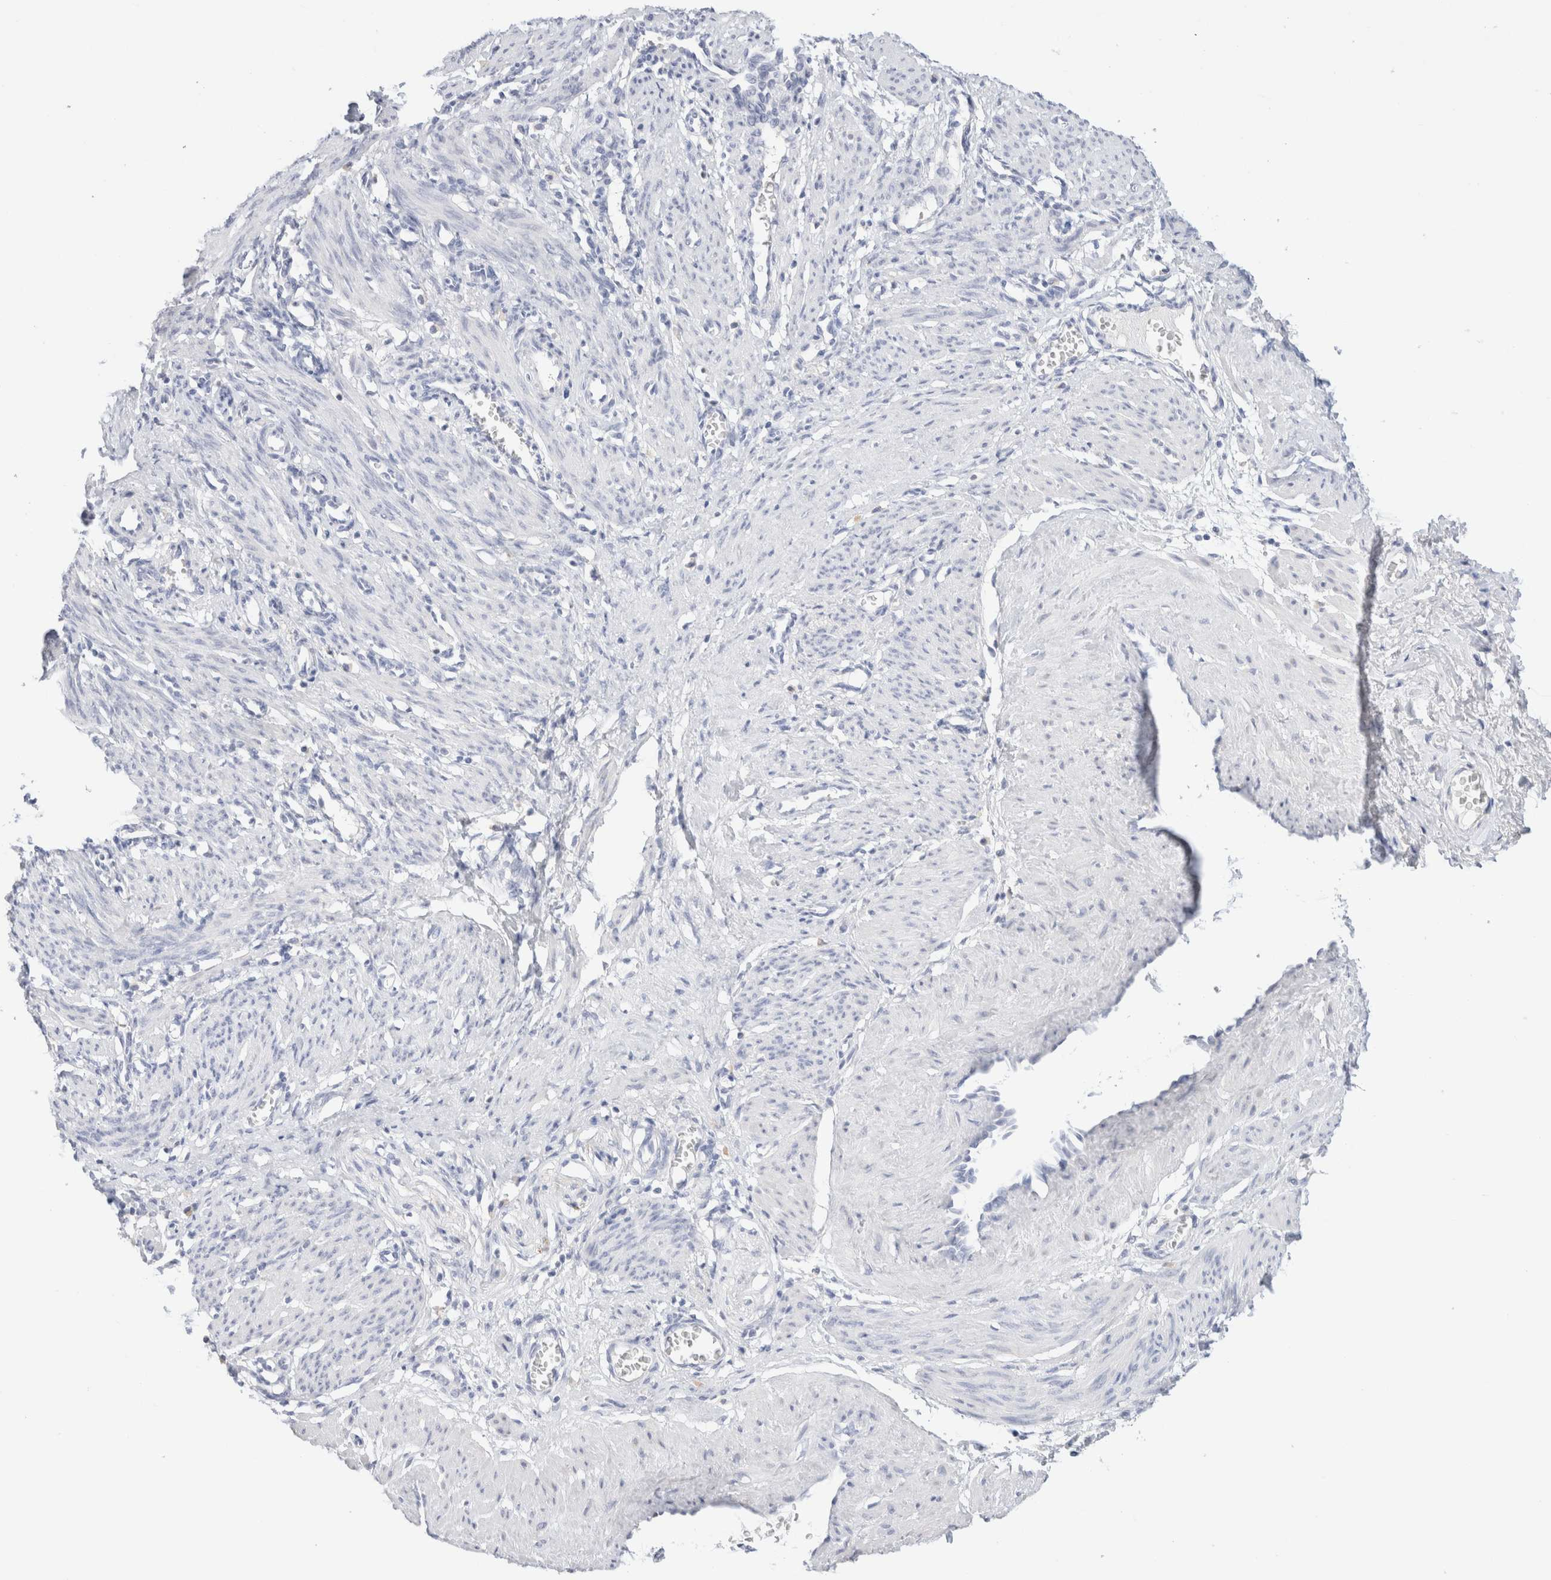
{"staining": {"intensity": "negative", "quantity": "none", "location": "none"}, "tissue": "smooth muscle", "cell_type": "Smooth muscle cells", "image_type": "normal", "snomed": [{"axis": "morphology", "description": "Normal tissue, NOS"}, {"axis": "topography", "description": "Endometrium"}], "caption": "Immunohistochemistry (IHC) of normal human smooth muscle displays no staining in smooth muscle cells.", "gene": "GADD45G", "patient": {"sex": "female", "age": 33}}